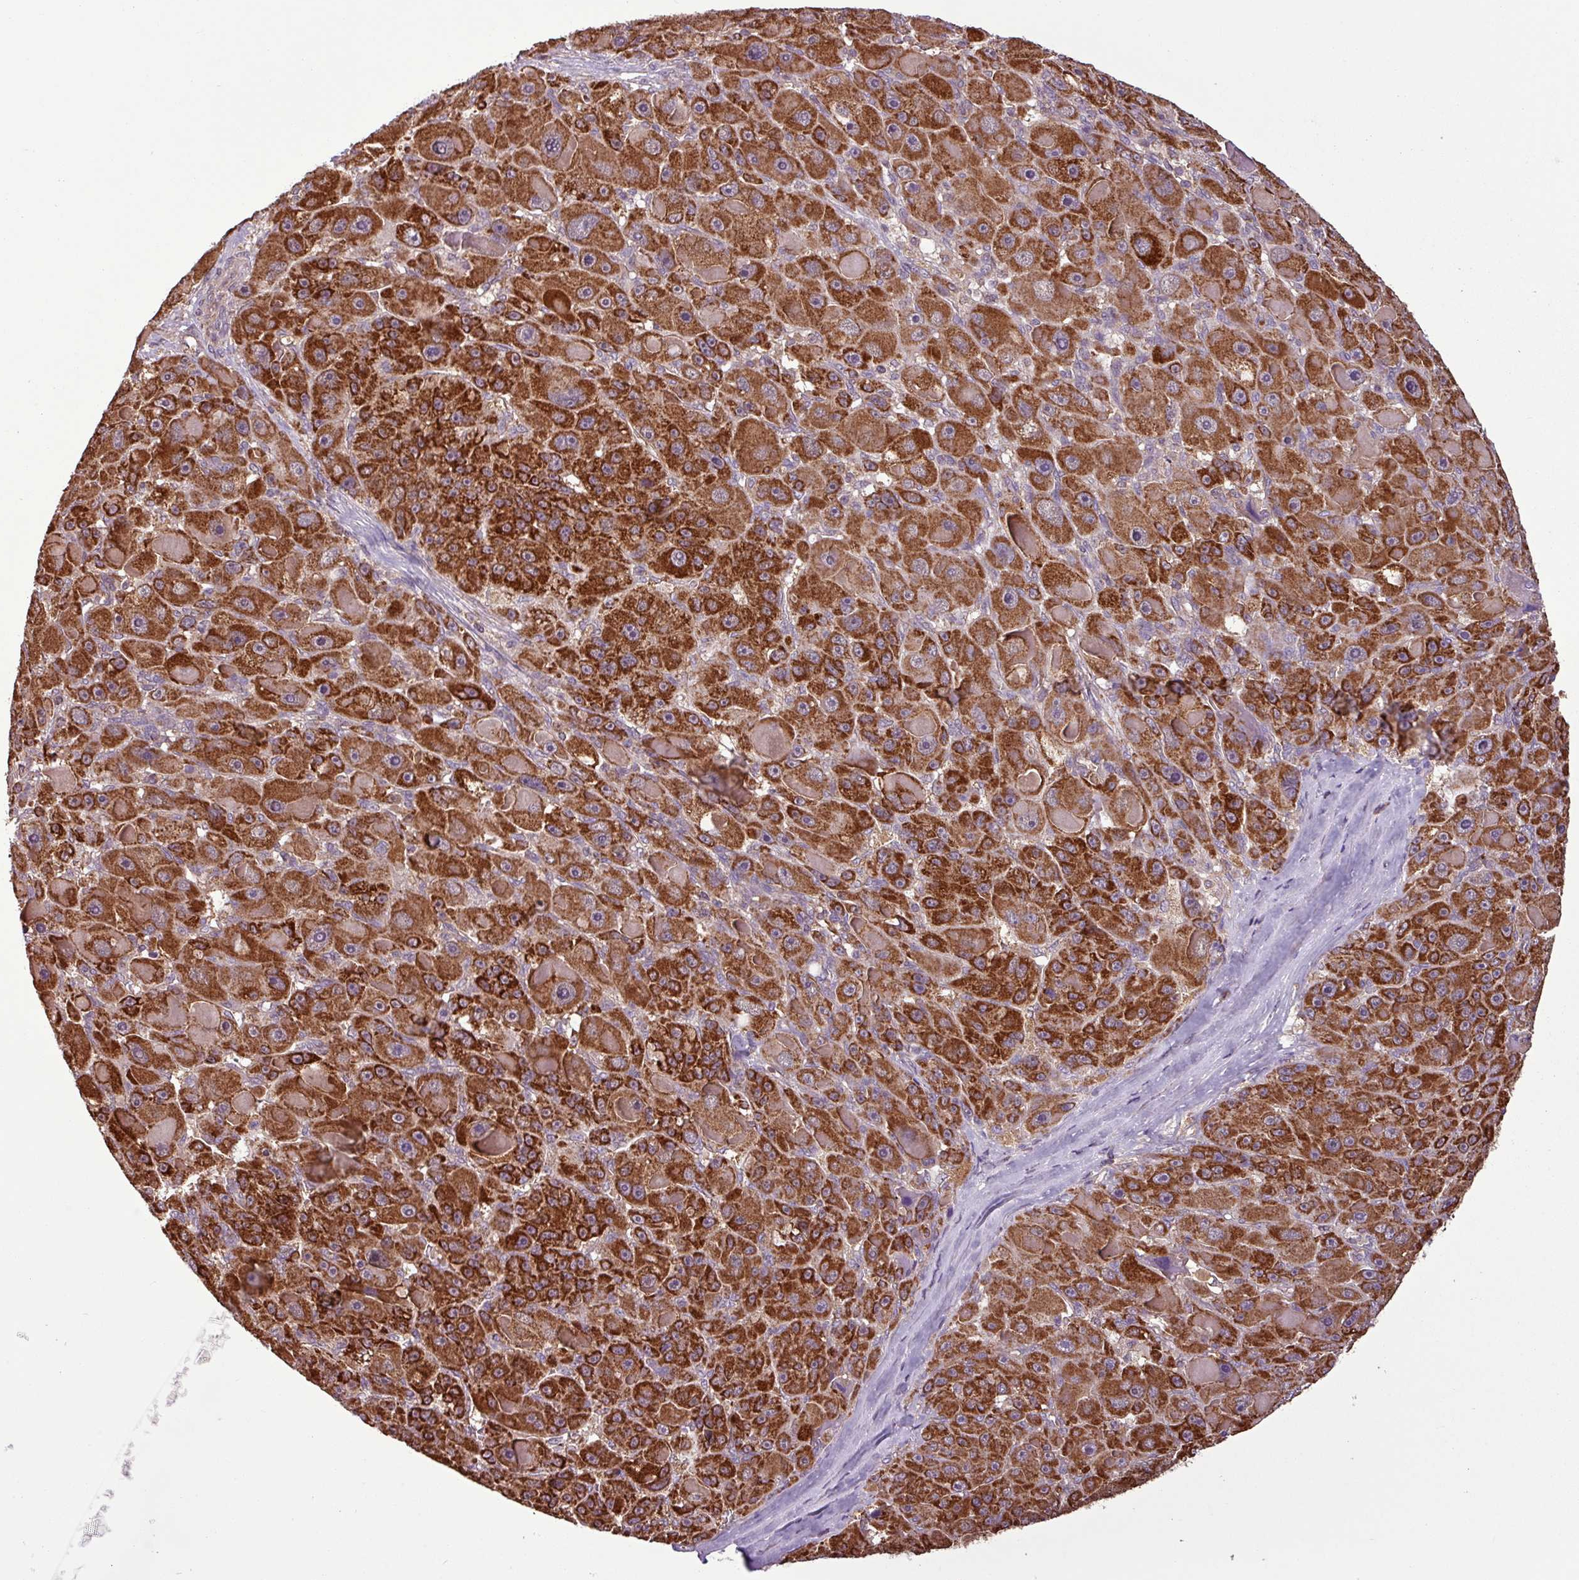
{"staining": {"intensity": "strong", "quantity": ">75%", "location": "cytoplasmic/membranous"}, "tissue": "liver cancer", "cell_type": "Tumor cells", "image_type": "cancer", "snomed": [{"axis": "morphology", "description": "Carcinoma, Hepatocellular, NOS"}, {"axis": "topography", "description": "Liver"}], "caption": "The immunohistochemical stain shows strong cytoplasmic/membranous positivity in tumor cells of liver hepatocellular carcinoma tissue.", "gene": "MCTP2", "patient": {"sex": "male", "age": 76}}